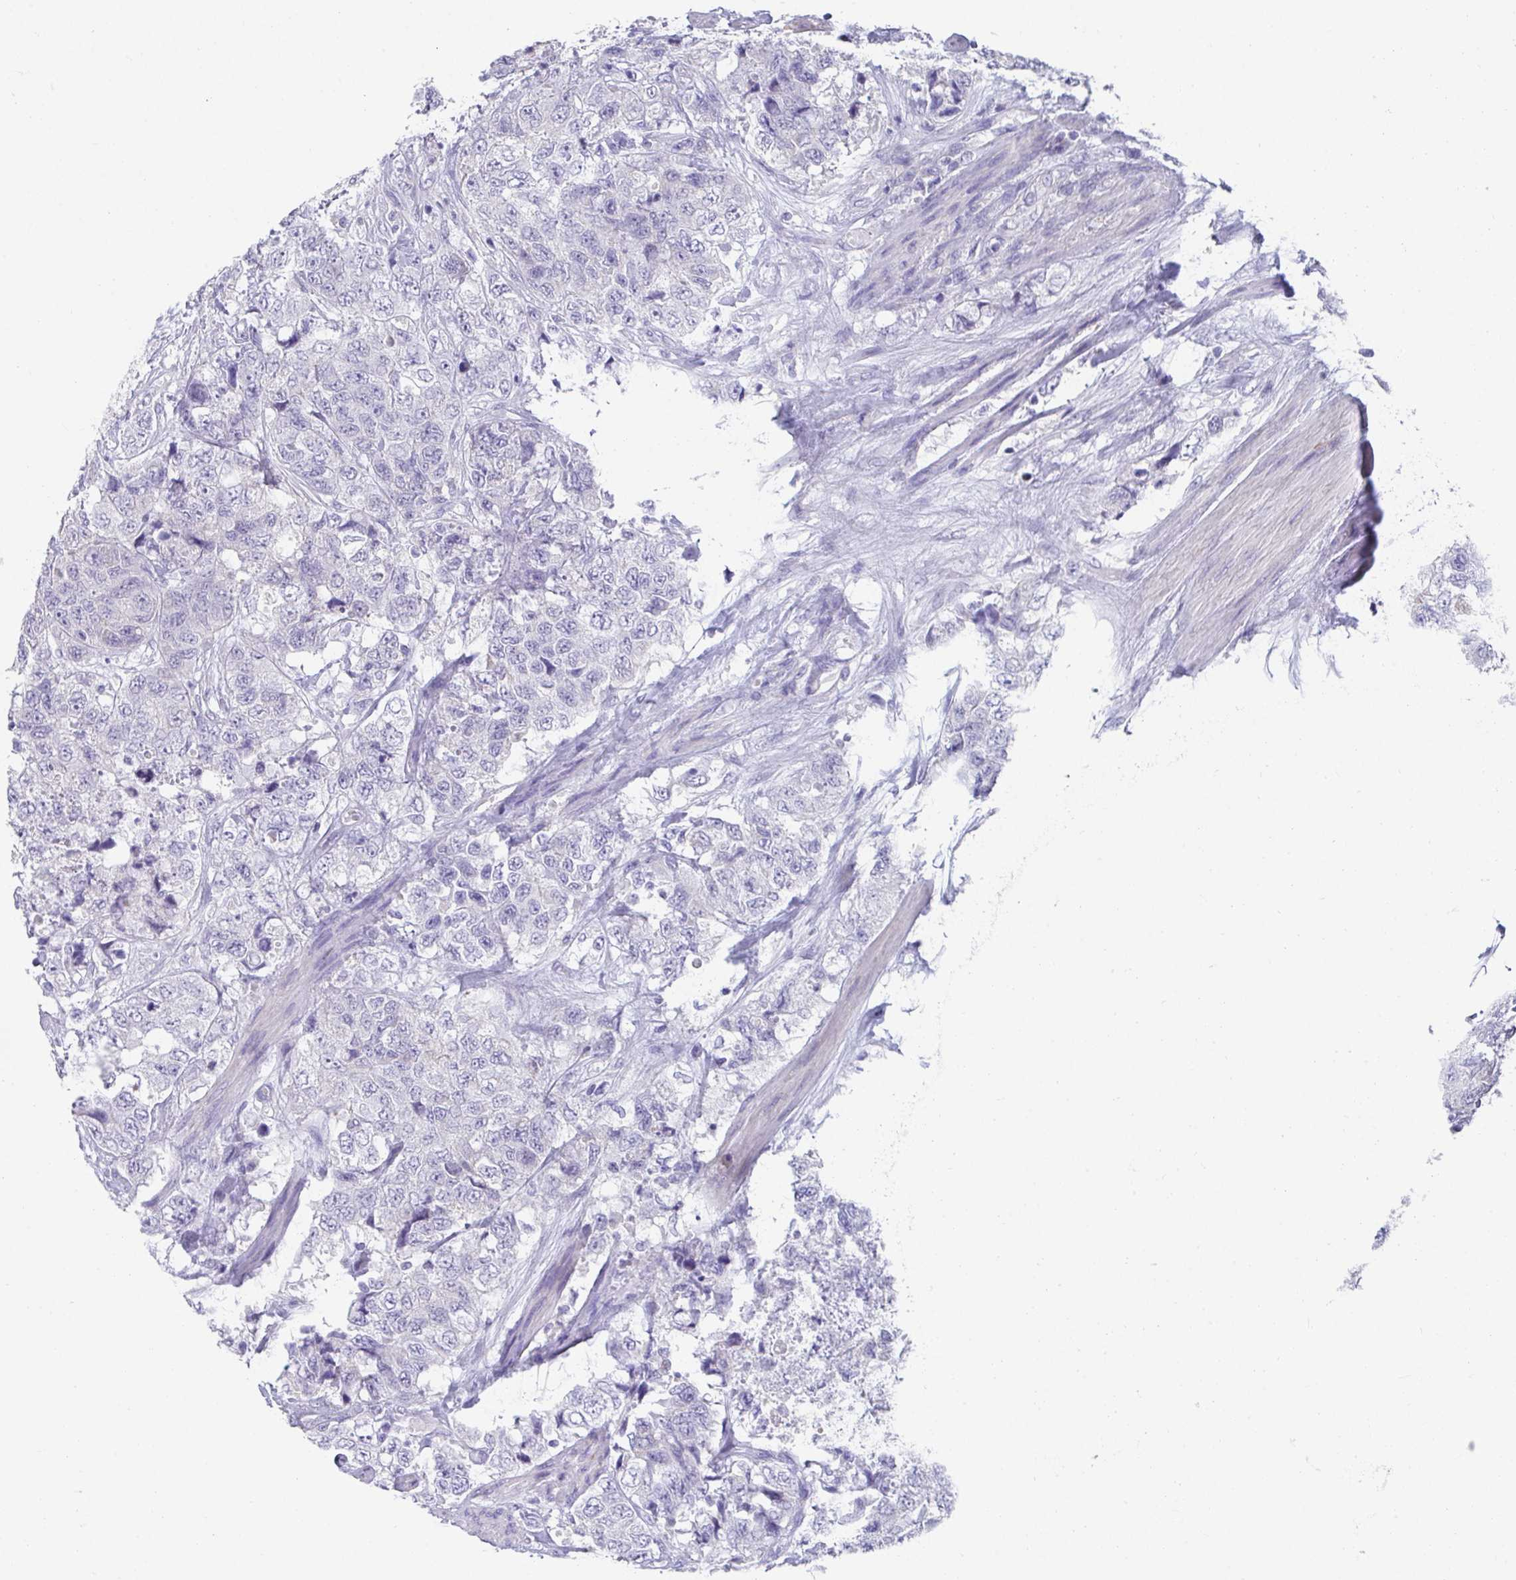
{"staining": {"intensity": "negative", "quantity": "none", "location": "none"}, "tissue": "urothelial cancer", "cell_type": "Tumor cells", "image_type": "cancer", "snomed": [{"axis": "morphology", "description": "Urothelial carcinoma, High grade"}, {"axis": "topography", "description": "Urinary bladder"}], "caption": "A high-resolution image shows IHC staining of urothelial cancer, which demonstrates no significant staining in tumor cells.", "gene": "CXCR1", "patient": {"sex": "female", "age": 78}}